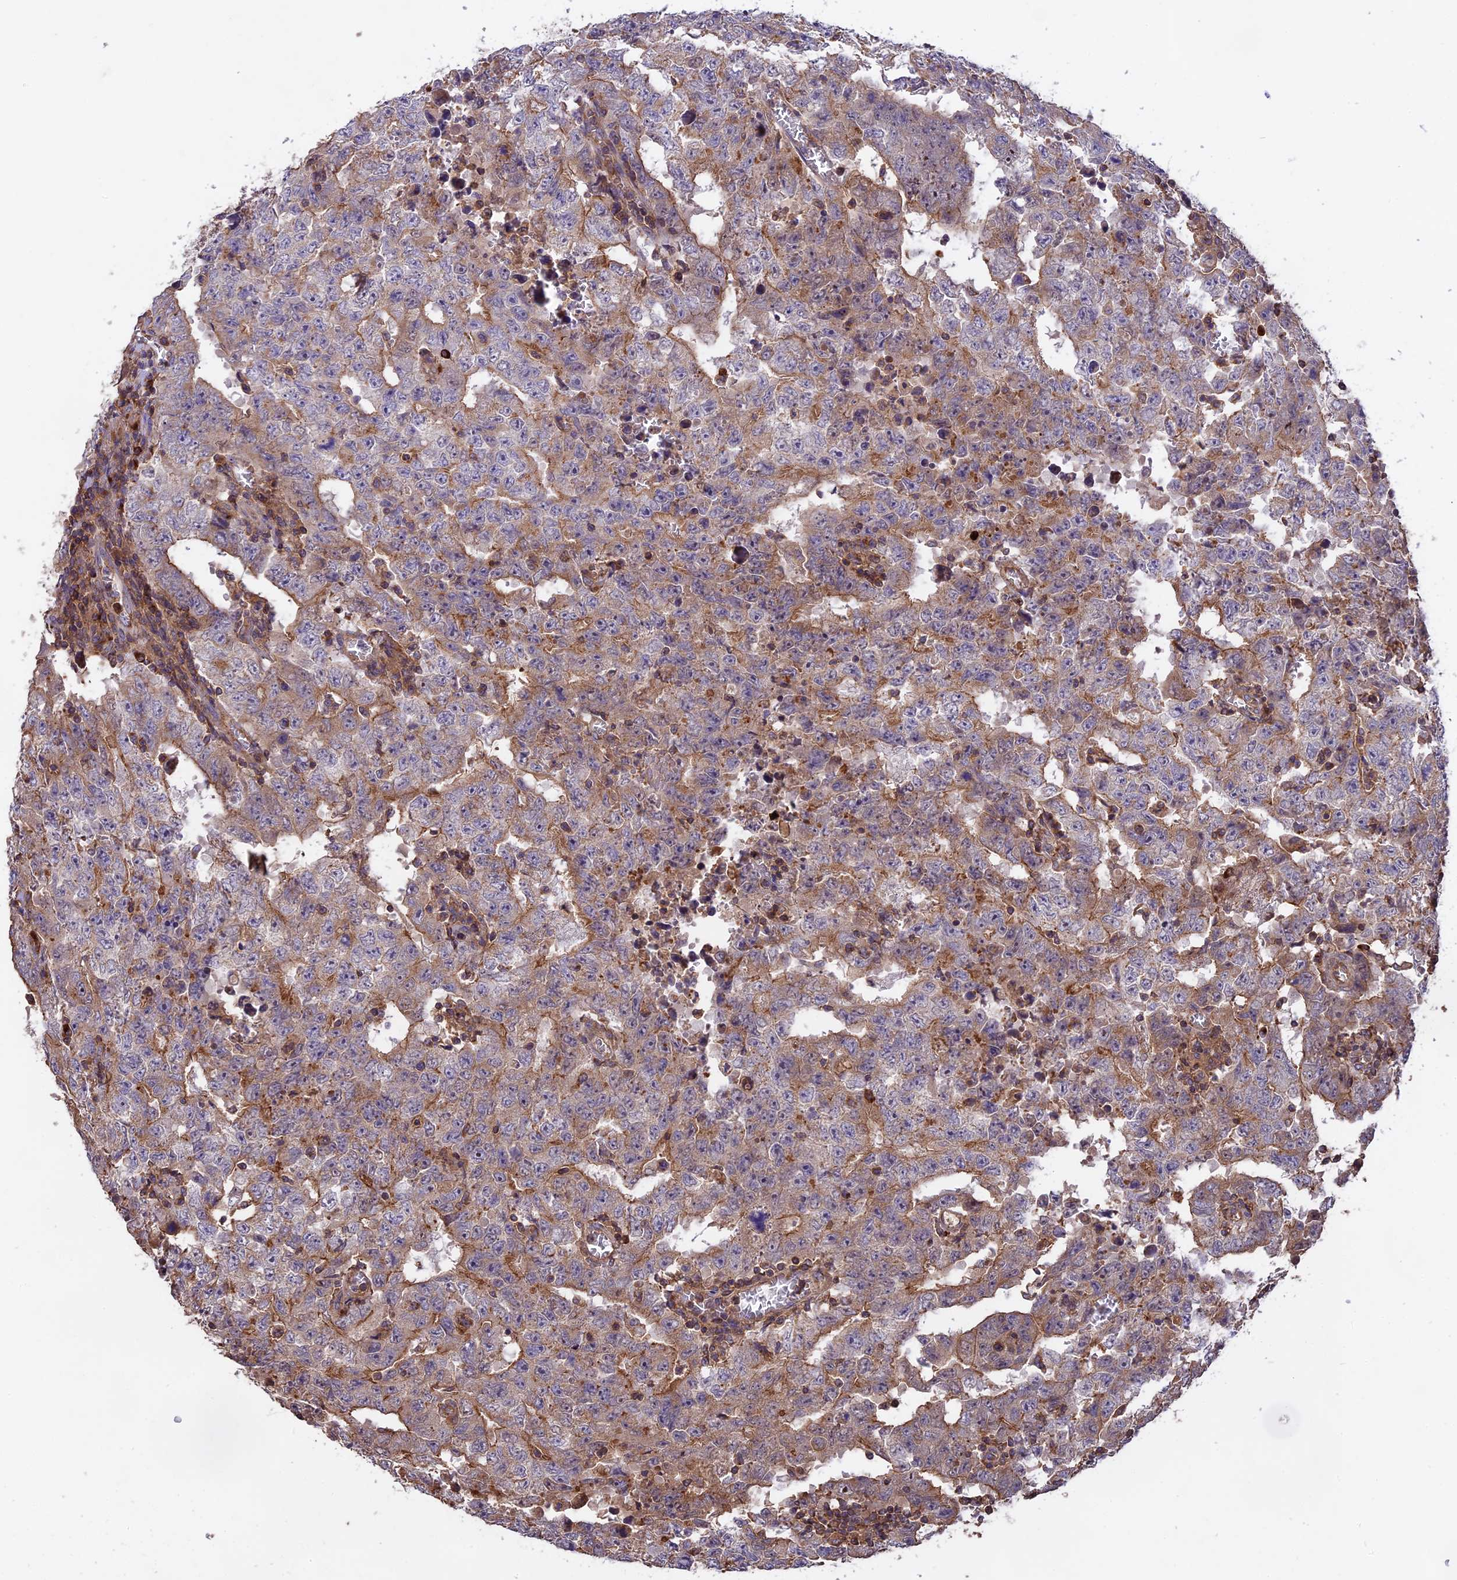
{"staining": {"intensity": "moderate", "quantity": "25%-75%", "location": "cytoplasmic/membranous"}, "tissue": "testis cancer", "cell_type": "Tumor cells", "image_type": "cancer", "snomed": [{"axis": "morphology", "description": "Carcinoma, Embryonal, NOS"}, {"axis": "topography", "description": "Testis"}], "caption": "A photomicrograph showing moderate cytoplasmic/membranous positivity in approximately 25%-75% of tumor cells in testis embryonal carcinoma, as visualized by brown immunohistochemical staining.", "gene": "NUDT8", "patient": {"sex": "male", "age": 26}}